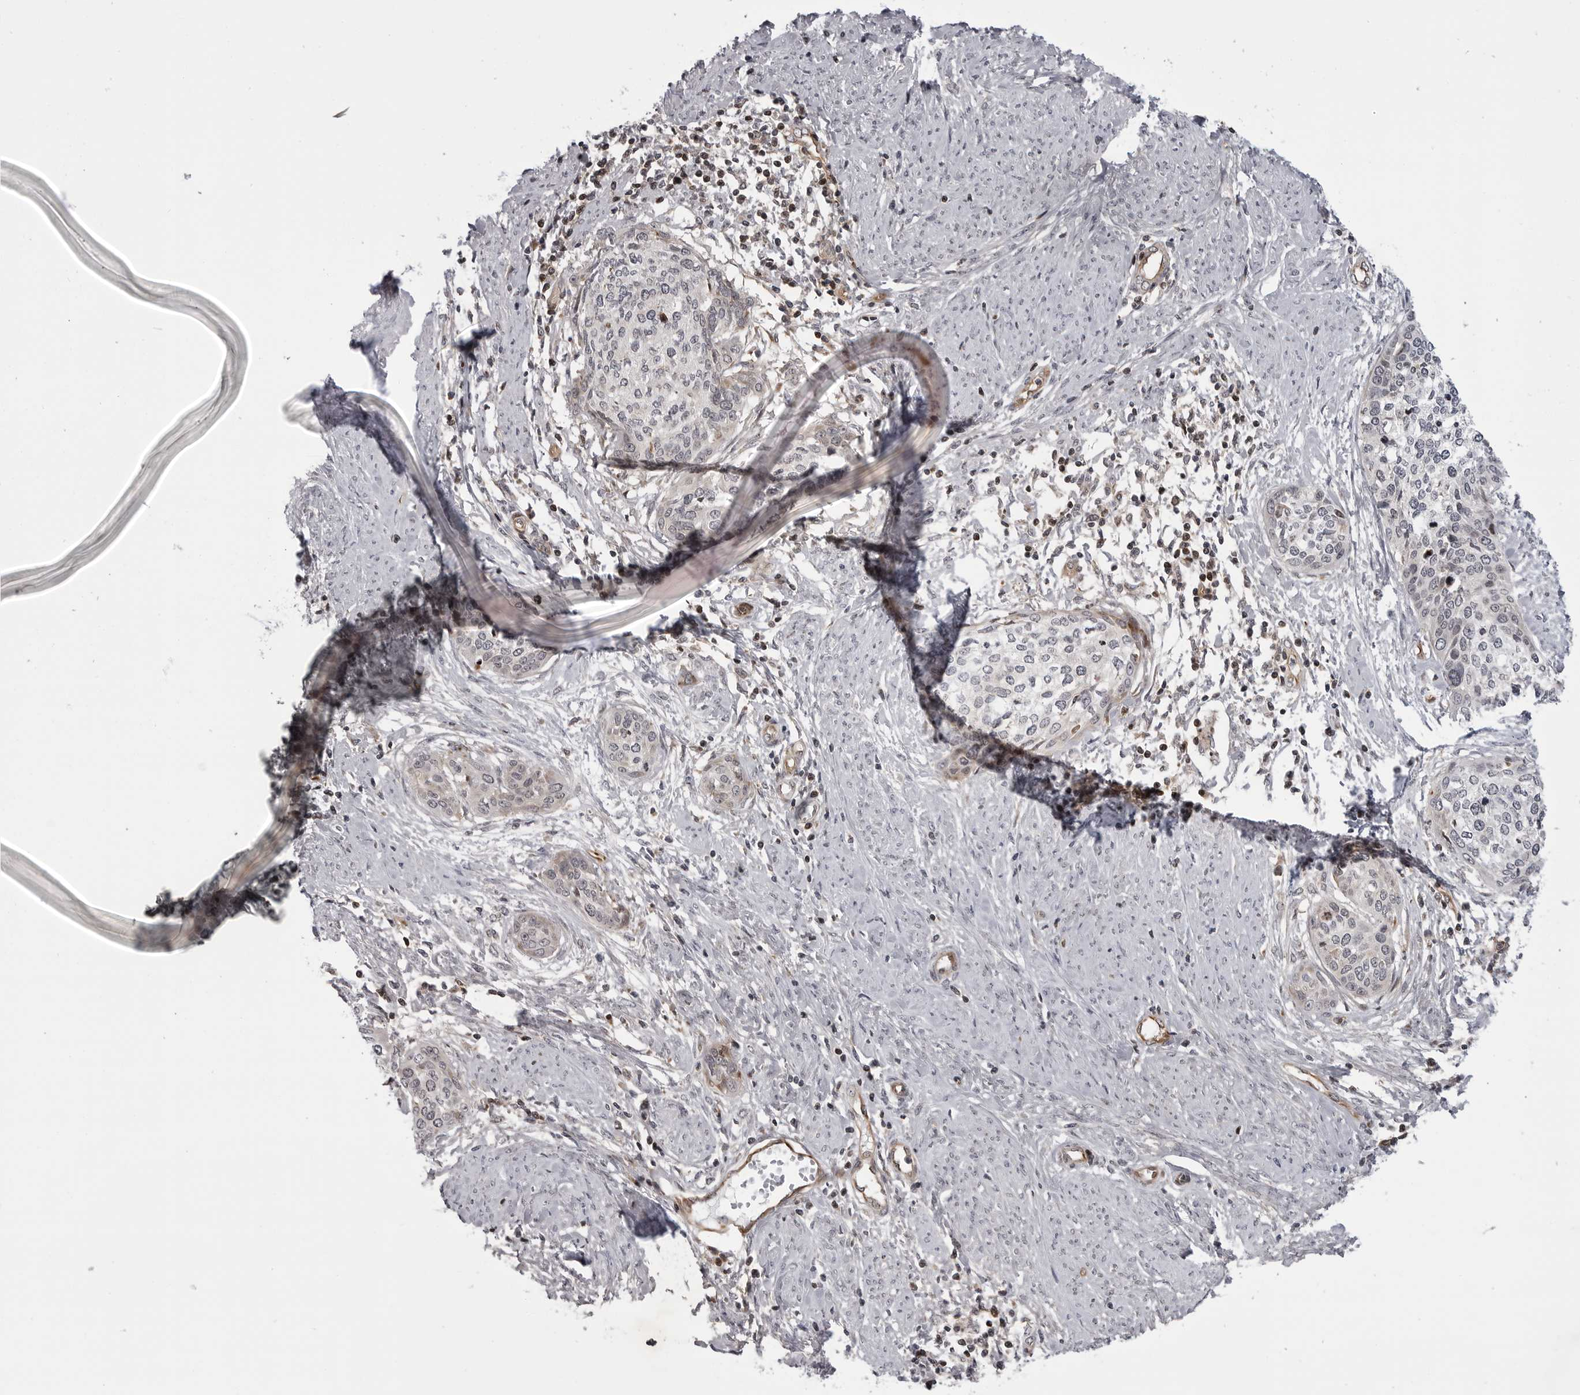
{"staining": {"intensity": "negative", "quantity": "none", "location": "none"}, "tissue": "cervical cancer", "cell_type": "Tumor cells", "image_type": "cancer", "snomed": [{"axis": "morphology", "description": "Squamous cell carcinoma, NOS"}, {"axis": "topography", "description": "Cervix"}], "caption": "The immunohistochemistry (IHC) micrograph has no significant expression in tumor cells of cervical squamous cell carcinoma tissue.", "gene": "ABL1", "patient": {"sex": "female", "age": 37}}